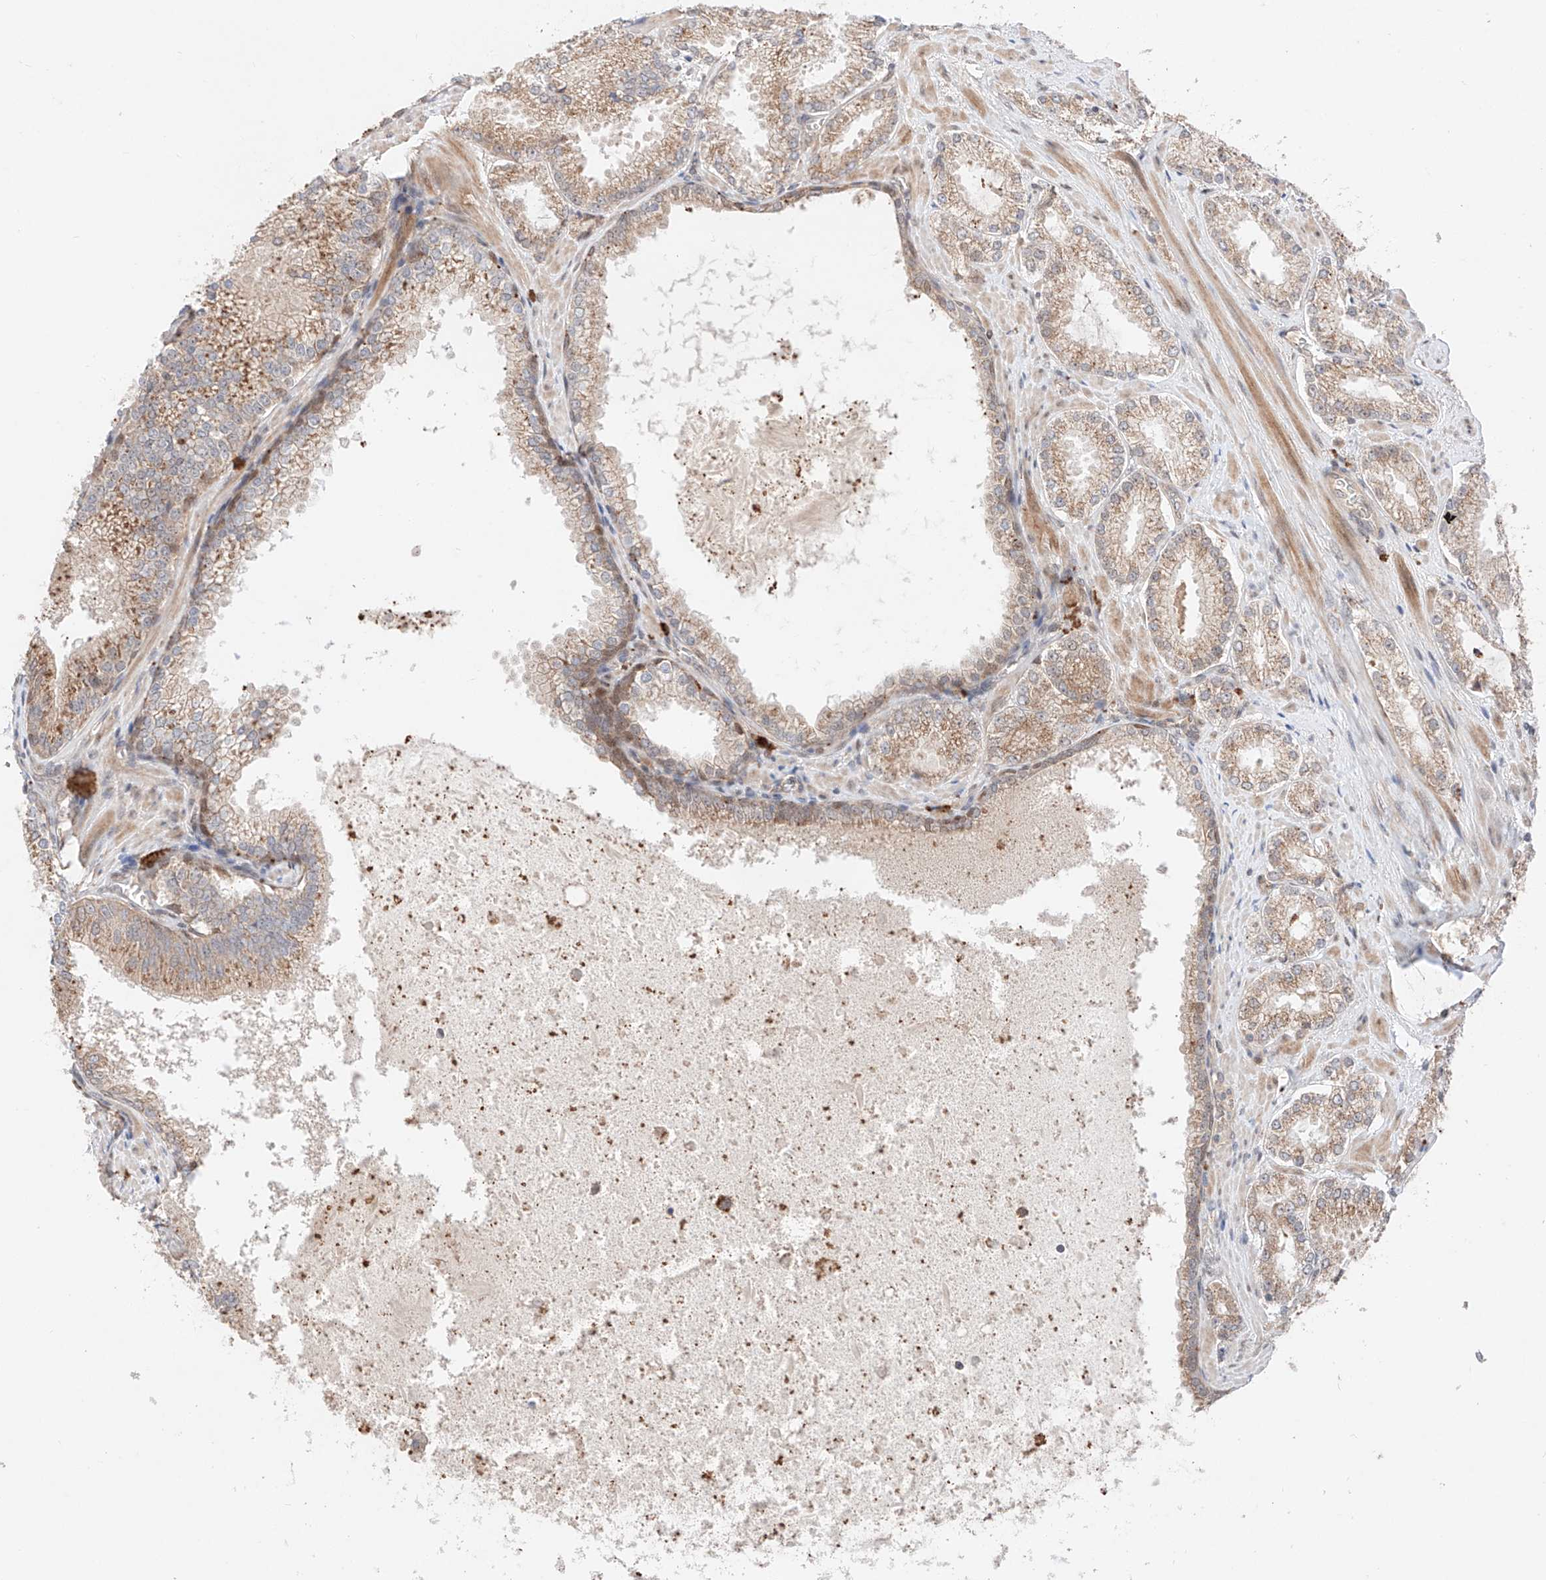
{"staining": {"intensity": "moderate", "quantity": "25%-75%", "location": "cytoplasmic/membranous"}, "tissue": "prostate cancer", "cell_type": "Tumor cells", "image_type": "cancer", "snomed": [{"axis": "morphology", "description": "Adenocarcinoma, High grade"}, {"axis": "topography", "description": "Prostate"}], "caption": "High-grade adenocarcinoma (prostate) was stained to show a protein in brown. There is medium levels of moderate cytoplasmic/membranous expression in approximately 25%-75% of tumor cells.", "gene": "GCNT1", "patient": {"sex": "male", "age": 73}}